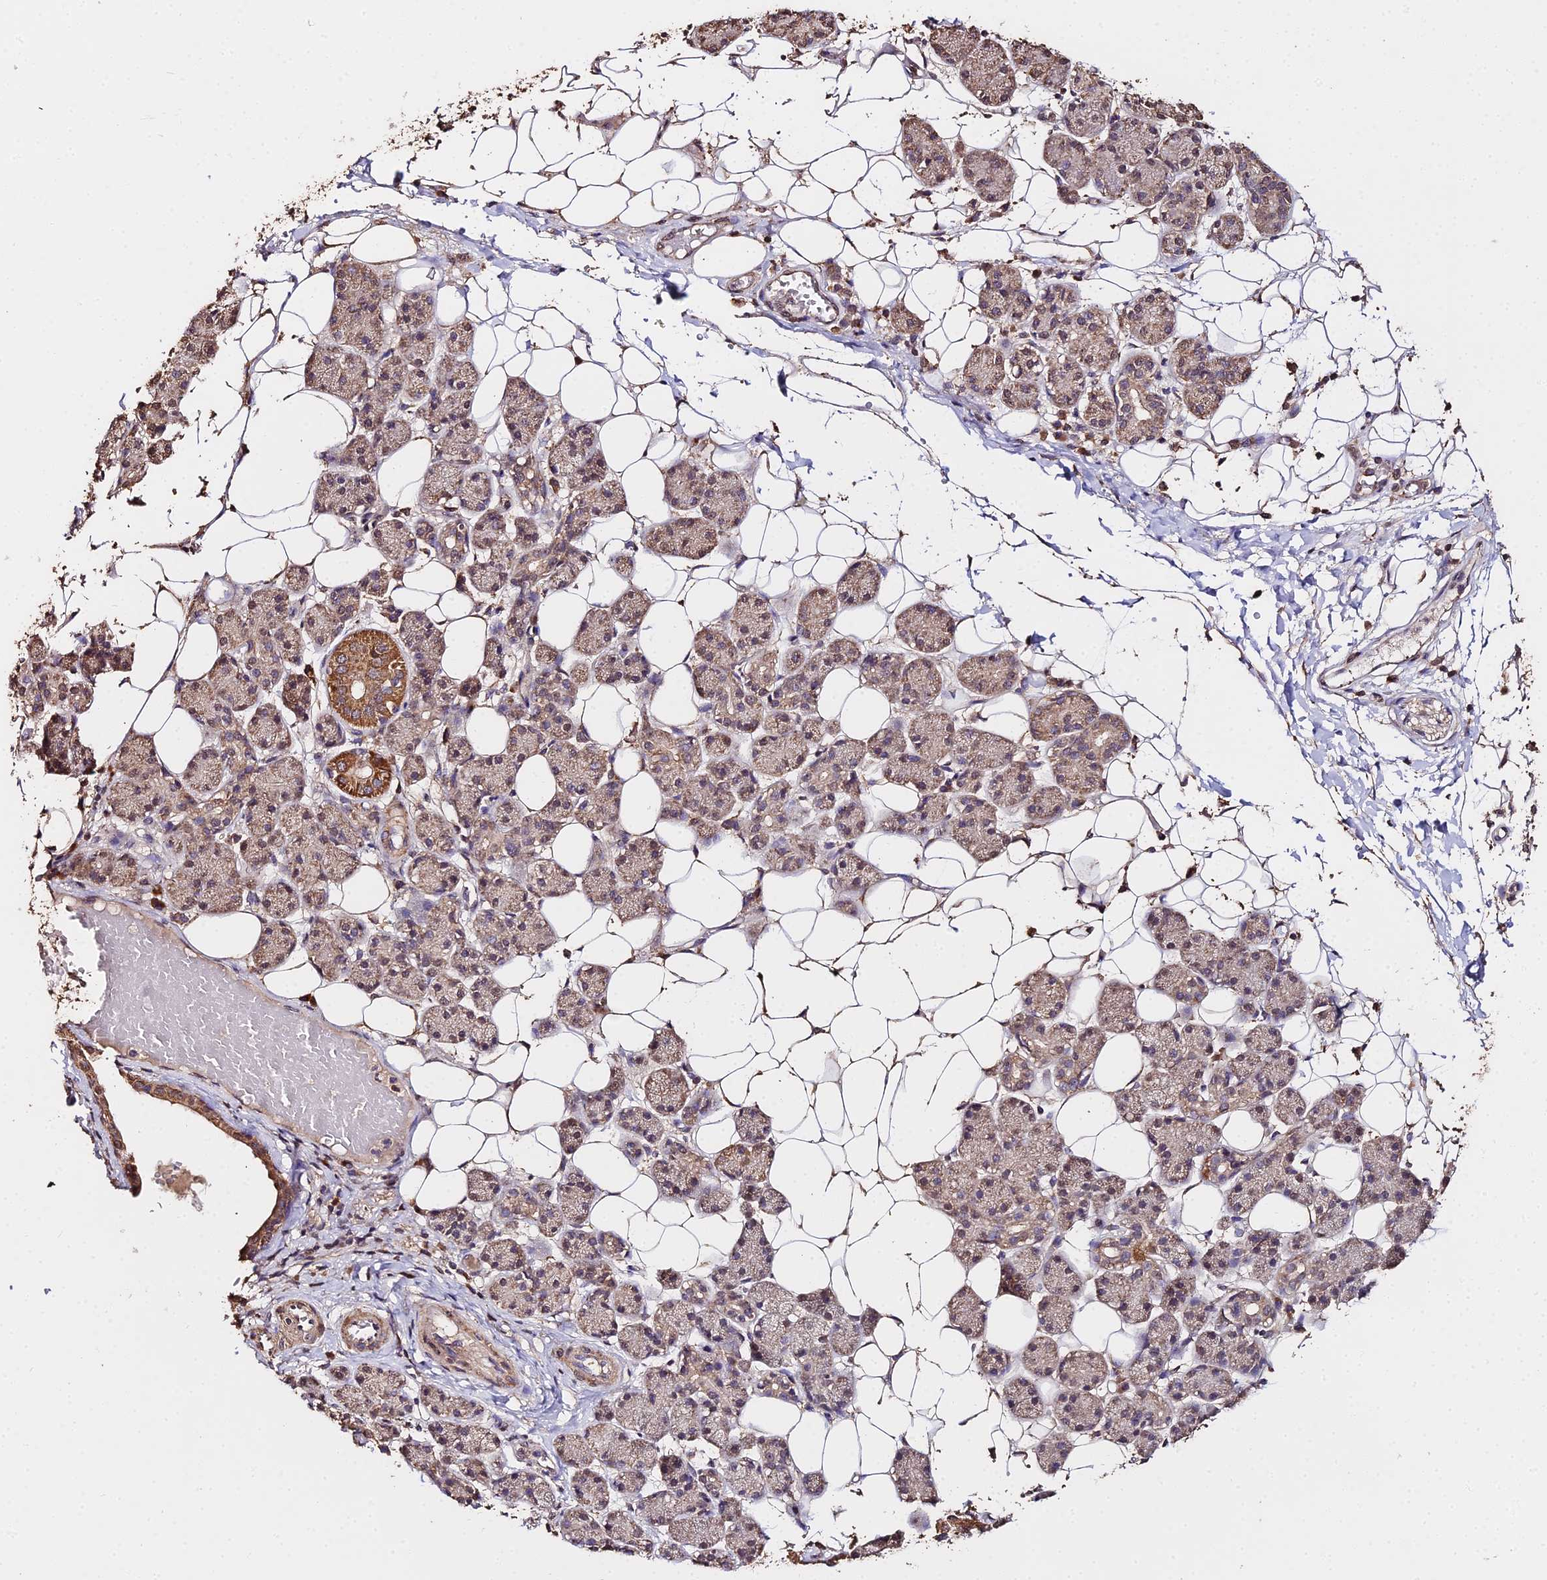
{"staining": {"intensity": "moderate", "quantity": "25%-75%", "location": "cytoplasmic/membranous,nuclear"}, "tissue": "salivary gland", "cell_type": "Glandular cells", "image_type": "normal", "snomed": [{"axis": "morphology", "description": "Normal tissue, NOS"}, {"axis": "topography", "description": "Salivary gland"}], "caption": "This histopathology image shows normal salivary gland stained with immunohistochemistry to label a protein in brown. The cytoplasmic/membranous,nuclear of glandular cells show moderate positivity for the protein. Nuclei are counter-stained blue.", "gene": "METTL13", "patient": {"sex": "female", "age": 33}}